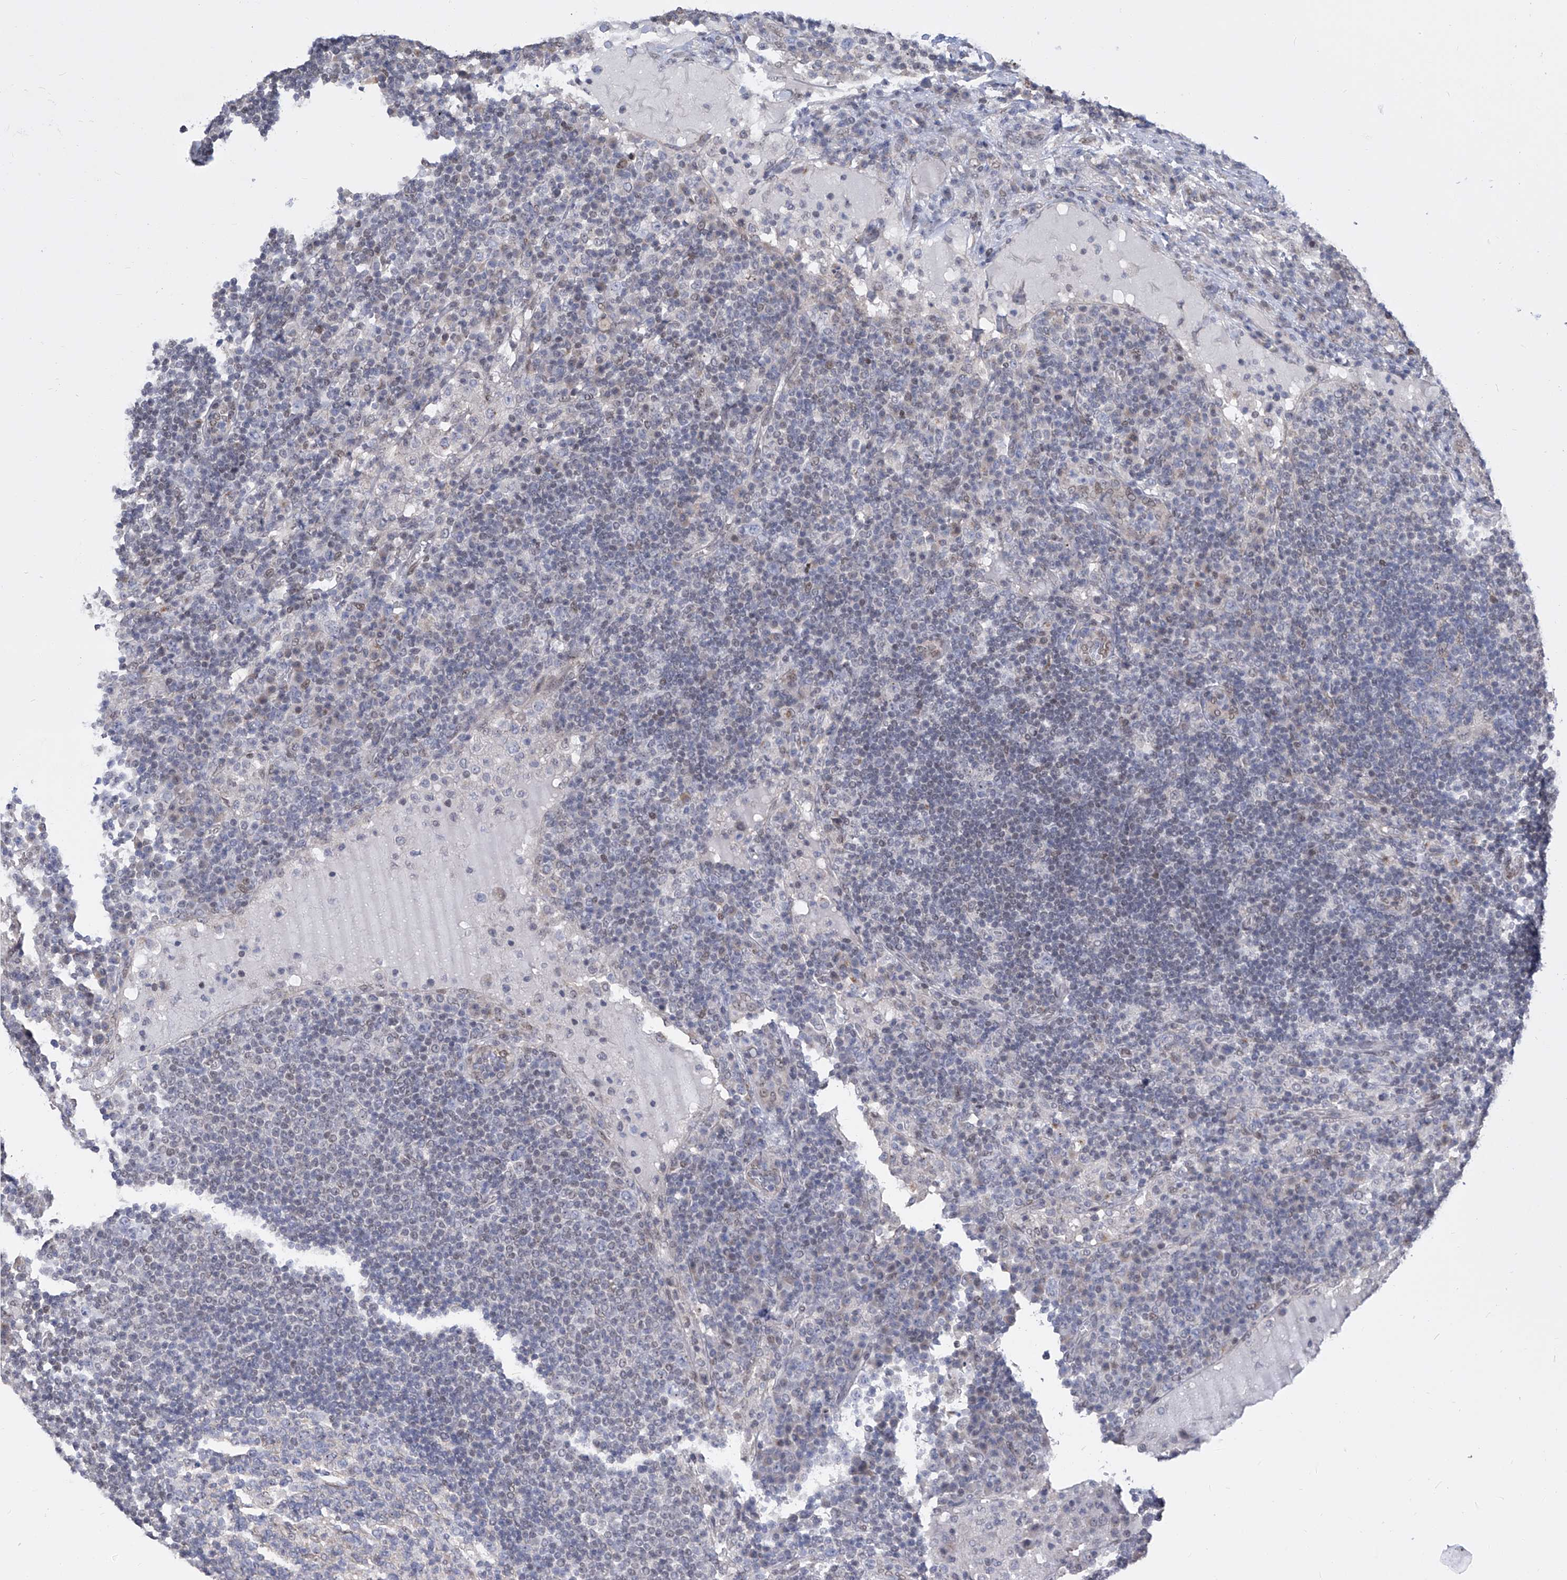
{"staining": {"intensity": "negative", "quantity": "none", "location": "none"}, "tissue": "lymph node", "cell_type": "Germinal center cells", "image_type": "normal", "snomed": [{"axis": "morphology", "description": "Normal tissue, NOS"}, {"axis": "topography", "description": "Lymph node"}], "caption": "Image shows no significant protein staining in germinal center cells of benign lymph node.", "gene": "CETN1", "patient": {"sex": "female", "age": 53}}